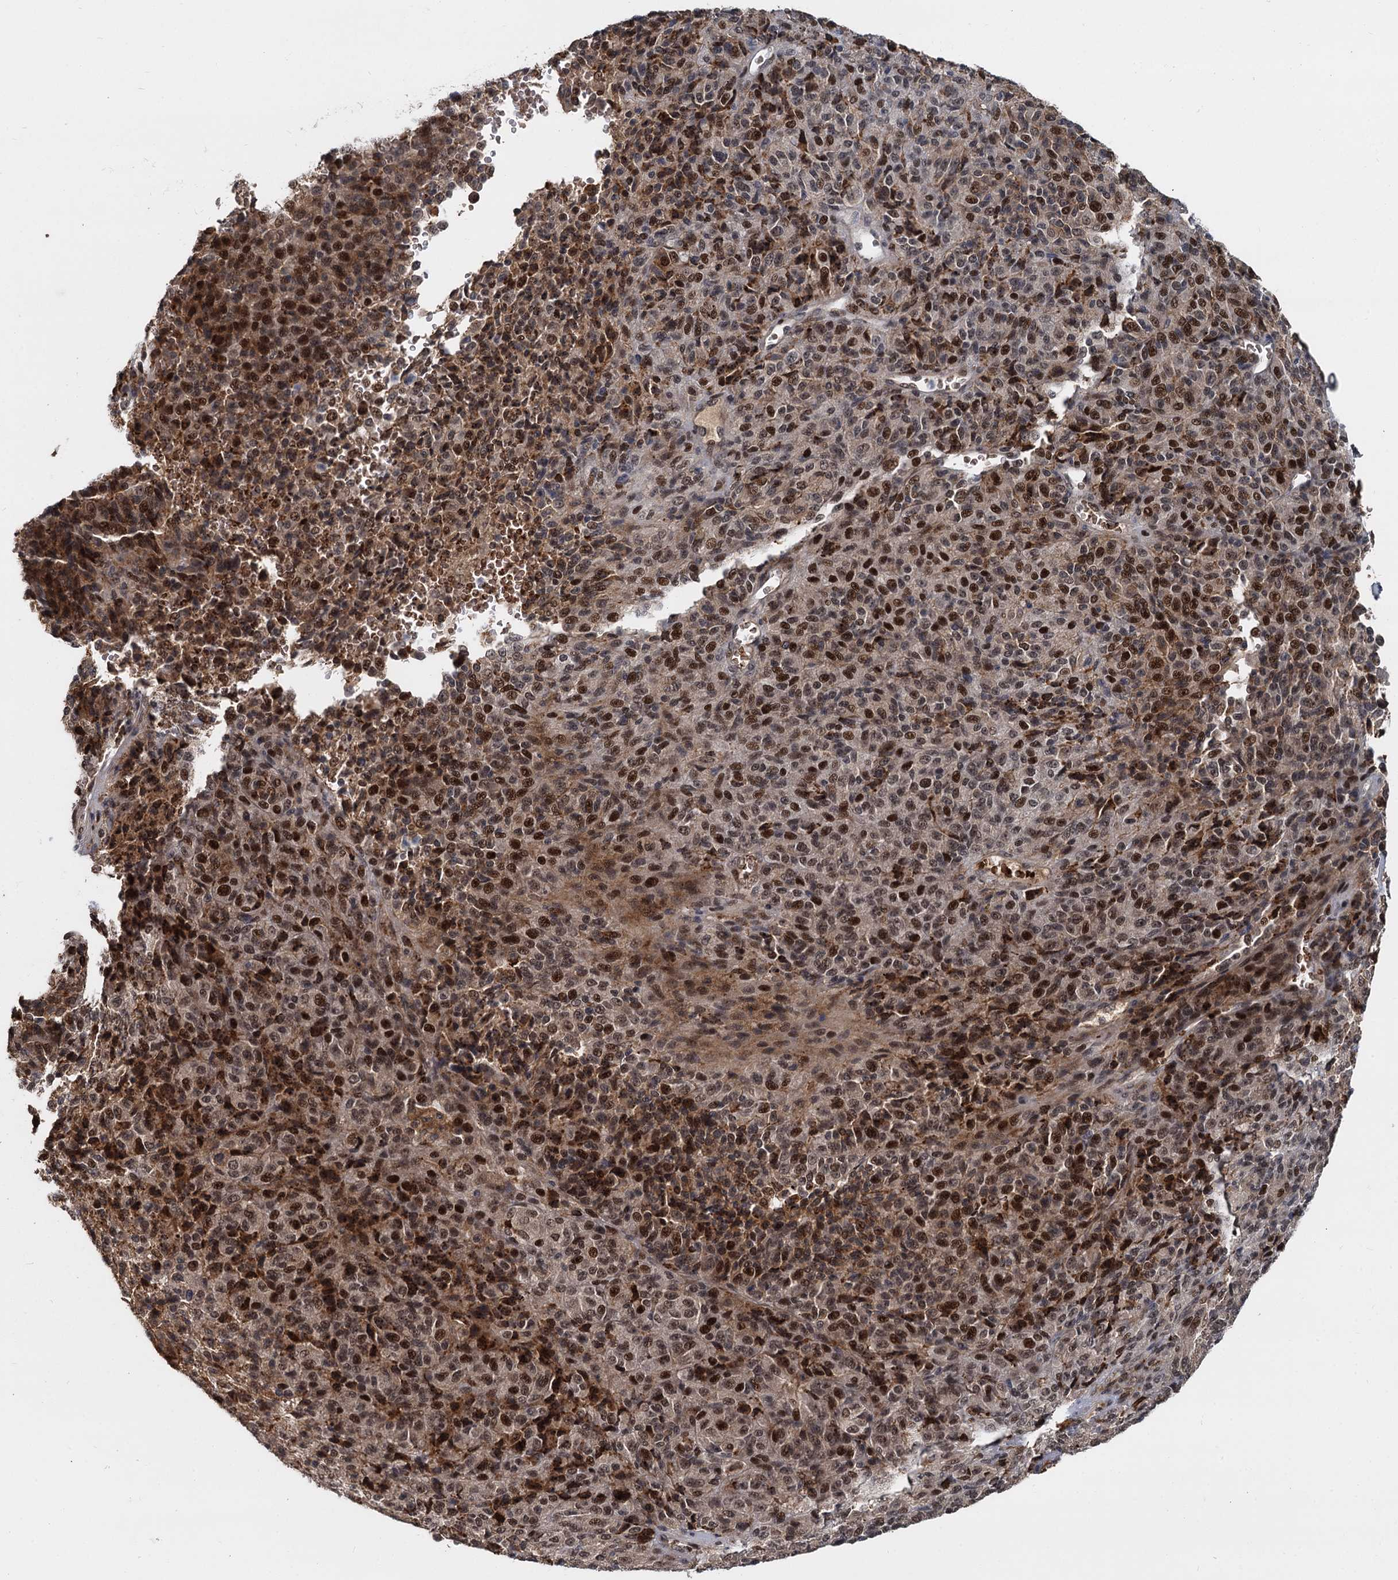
{"staining": {"intensity": "strong", "quantity": "25%-75%", "location": "nuclear"}, "tissue": "melanoma", "cell_type": "Tumor cells", "image_type": "cancer", "snomed": [{"axis": "morphology", "description": "Malignant melanoma, Metastatic site"}, {"axis": "topography", "description": "Brain"}], "caption": "A high amount of strong nuclear positivity is appreciated in approximately 25%-75% of tumor cells in melanoma tissue. The protein of interest is stained brown, and the nuclei are stained in blue (DAB (3,3'-diaminobenzidine) IHC with brightfield microscopy, high magnification).", "gene": "FANCI", "patient": {"sex": "female", "age": 56}}